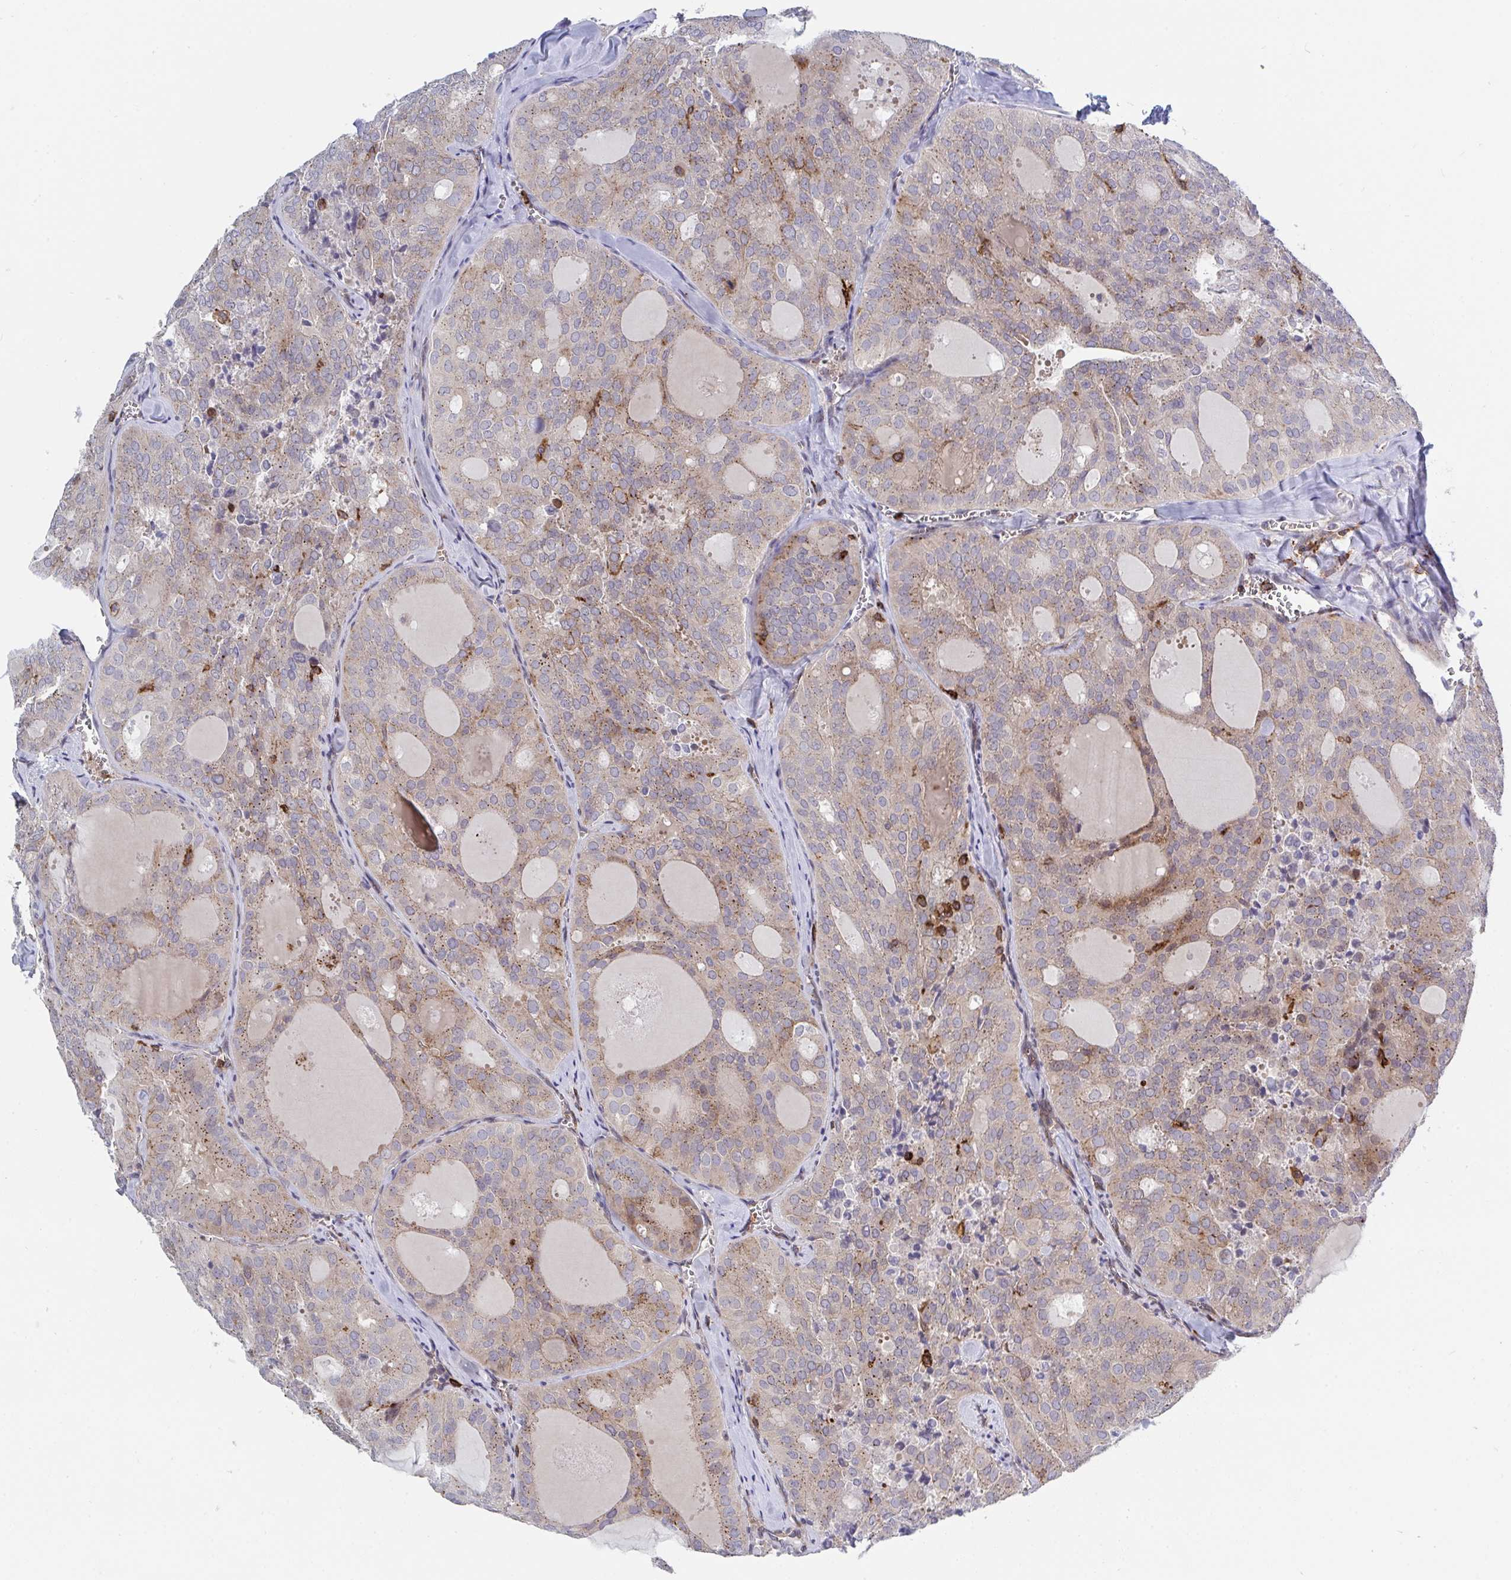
{"staining": {"intensity": "weak", "quantity": ">75%", "location": "cytoplasmic/membranous"}, "tissue": "thyroid cancer", "cell_type": "Tumor cells", "image_type": "cancer", "snomed": [{"axis": "morphology", "description": "Follicular adenoma carcinoma, NOS"}, {"axis": "topography", "description": "Thyroid gland"}], "caption": "Immunohistochemistry micrograph of human thyroid cancer stained for a protein (brown), which shows low levels of weak cytoplasmic/membranous expression in approximately >75% of tumor cells.", "gene": "FRMD3", "patient": {"sex": "male", "age": 75}}